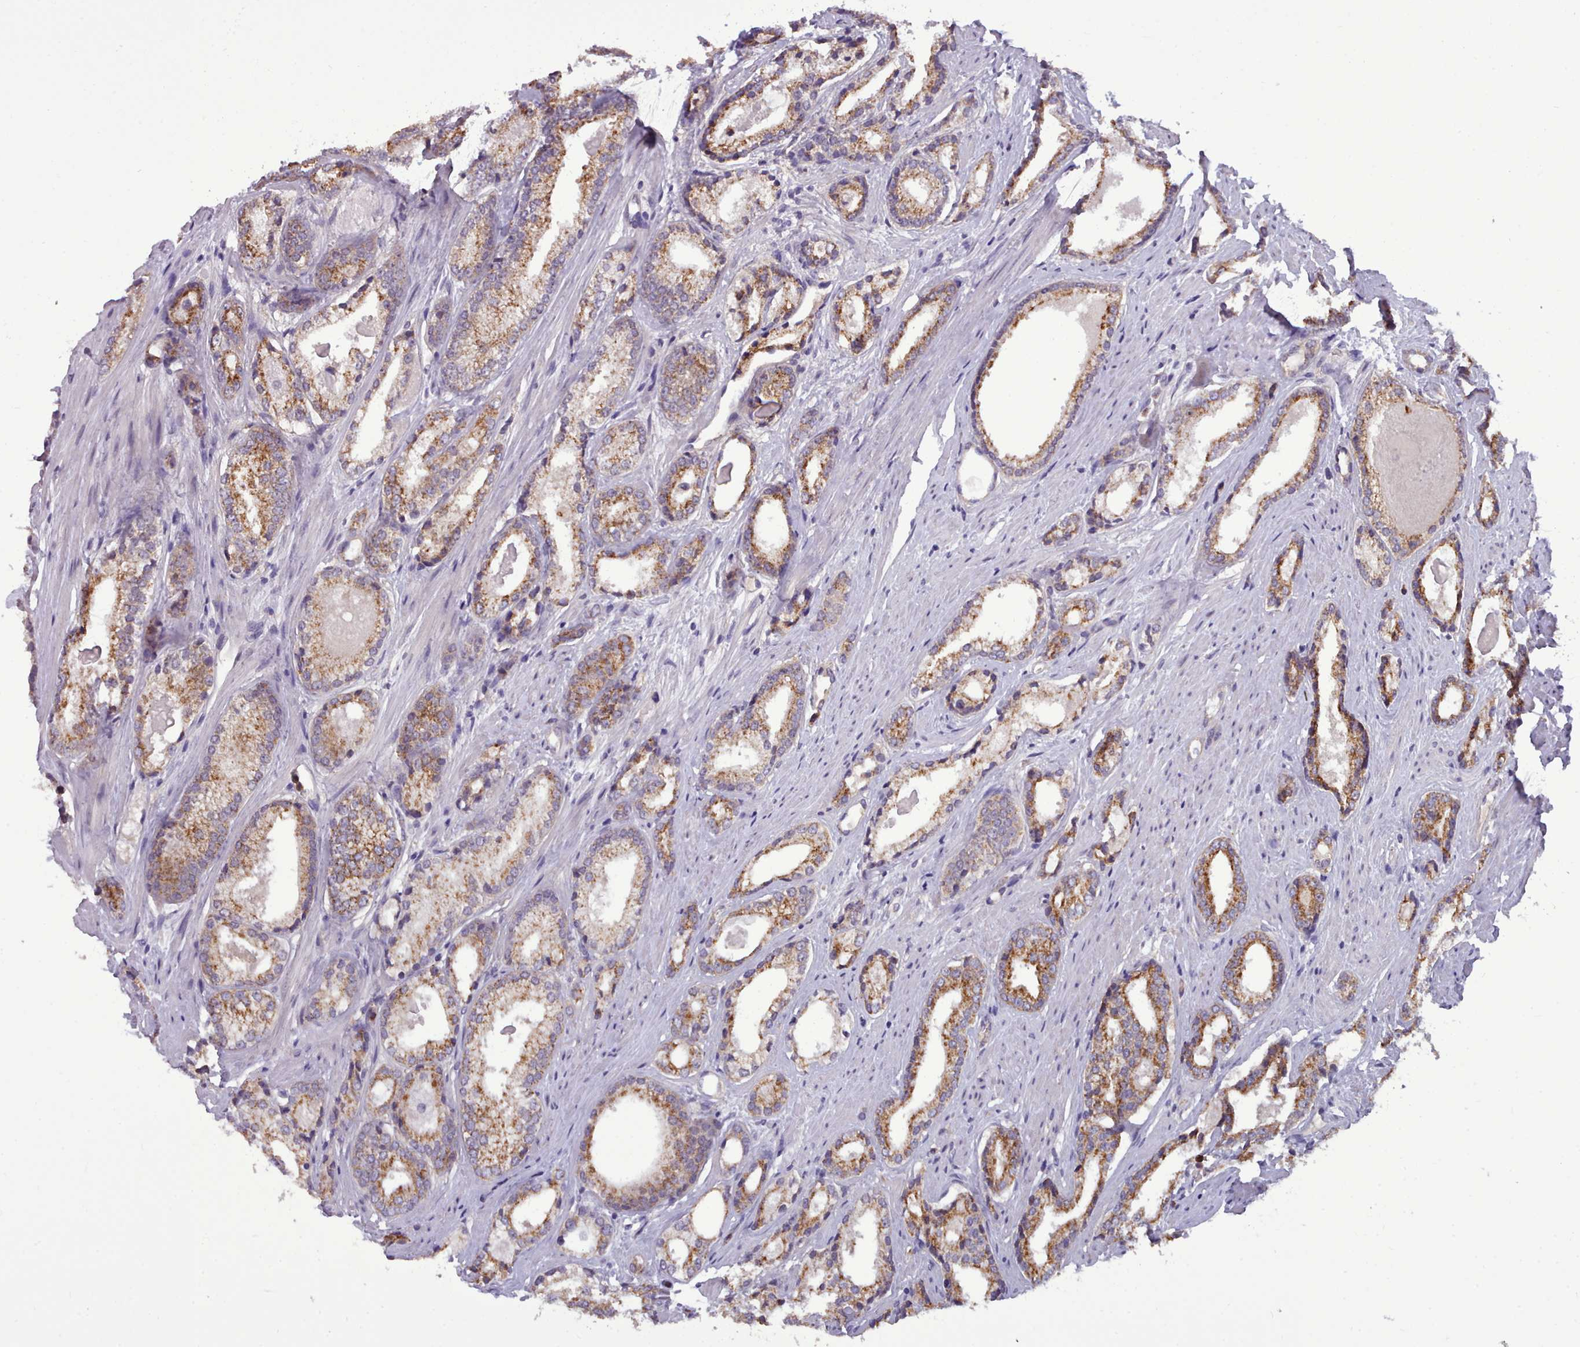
{"staining": {"intensity": "moderate", "quantity": ">75%", "location": "cytoplasmic/membranous"}, "tissue": "prostate cancer", "cell_type": "Tumor cells", "image_type": "cancer", "snomed": [{"axis": "morphology", "description": "Adenocarcinoma, Low grade"}, {"axis": "topography", "description": "Prostate"}], "caption": "Prostate cancer (adenocarcinoma (low-grade)) stained for a protein (brown) demonstrates moderate cytoplasmic/membranous positive staining in approximately >75% of tumor cells.", "gene": "KCTD16", "patient": {"sex": "male", "age": 68}}